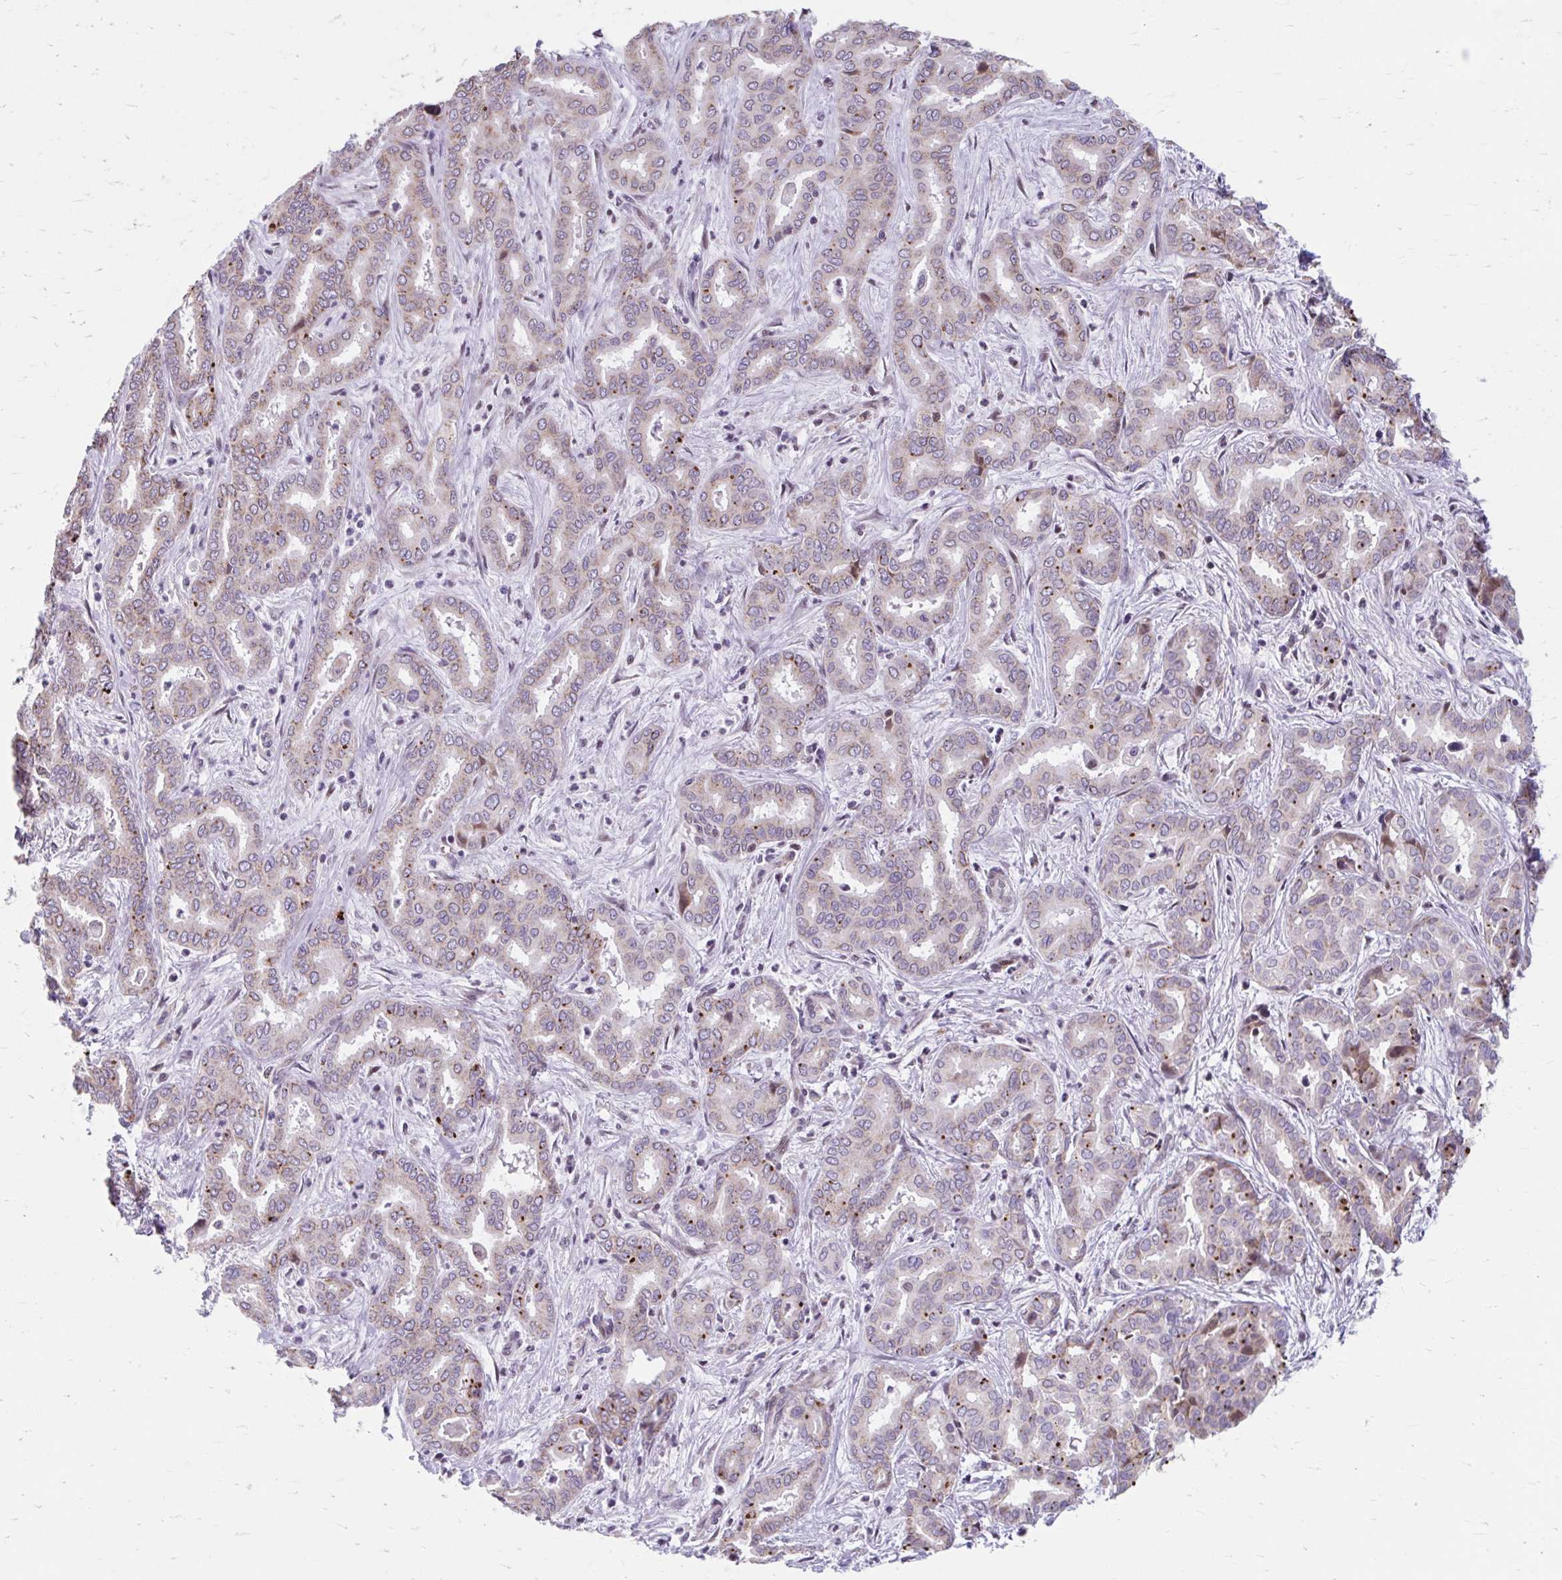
{"staining": {"intensity": "moderate", "quantity": "<25%", "location": "cytoplasmic/membranous"}, "tissue": "liver cancer", "cell_type": "Tumor cells", "image_type": "cancer", "snomed": [{"axis": "morphology", "description": "Cholangiocarcinoma"}, {"axis": "topography", "description": "Liver"}], "caption": "A photomicrograph showing moderate cytoplasmic/membranous positivity in about <25% of tumor cells in liver cancer (cholangiocarcinoma), as visualized by brown immunohistochemical staining.", "gene": "BEAN1", "patient": {"sex": "female", "age": 64}}